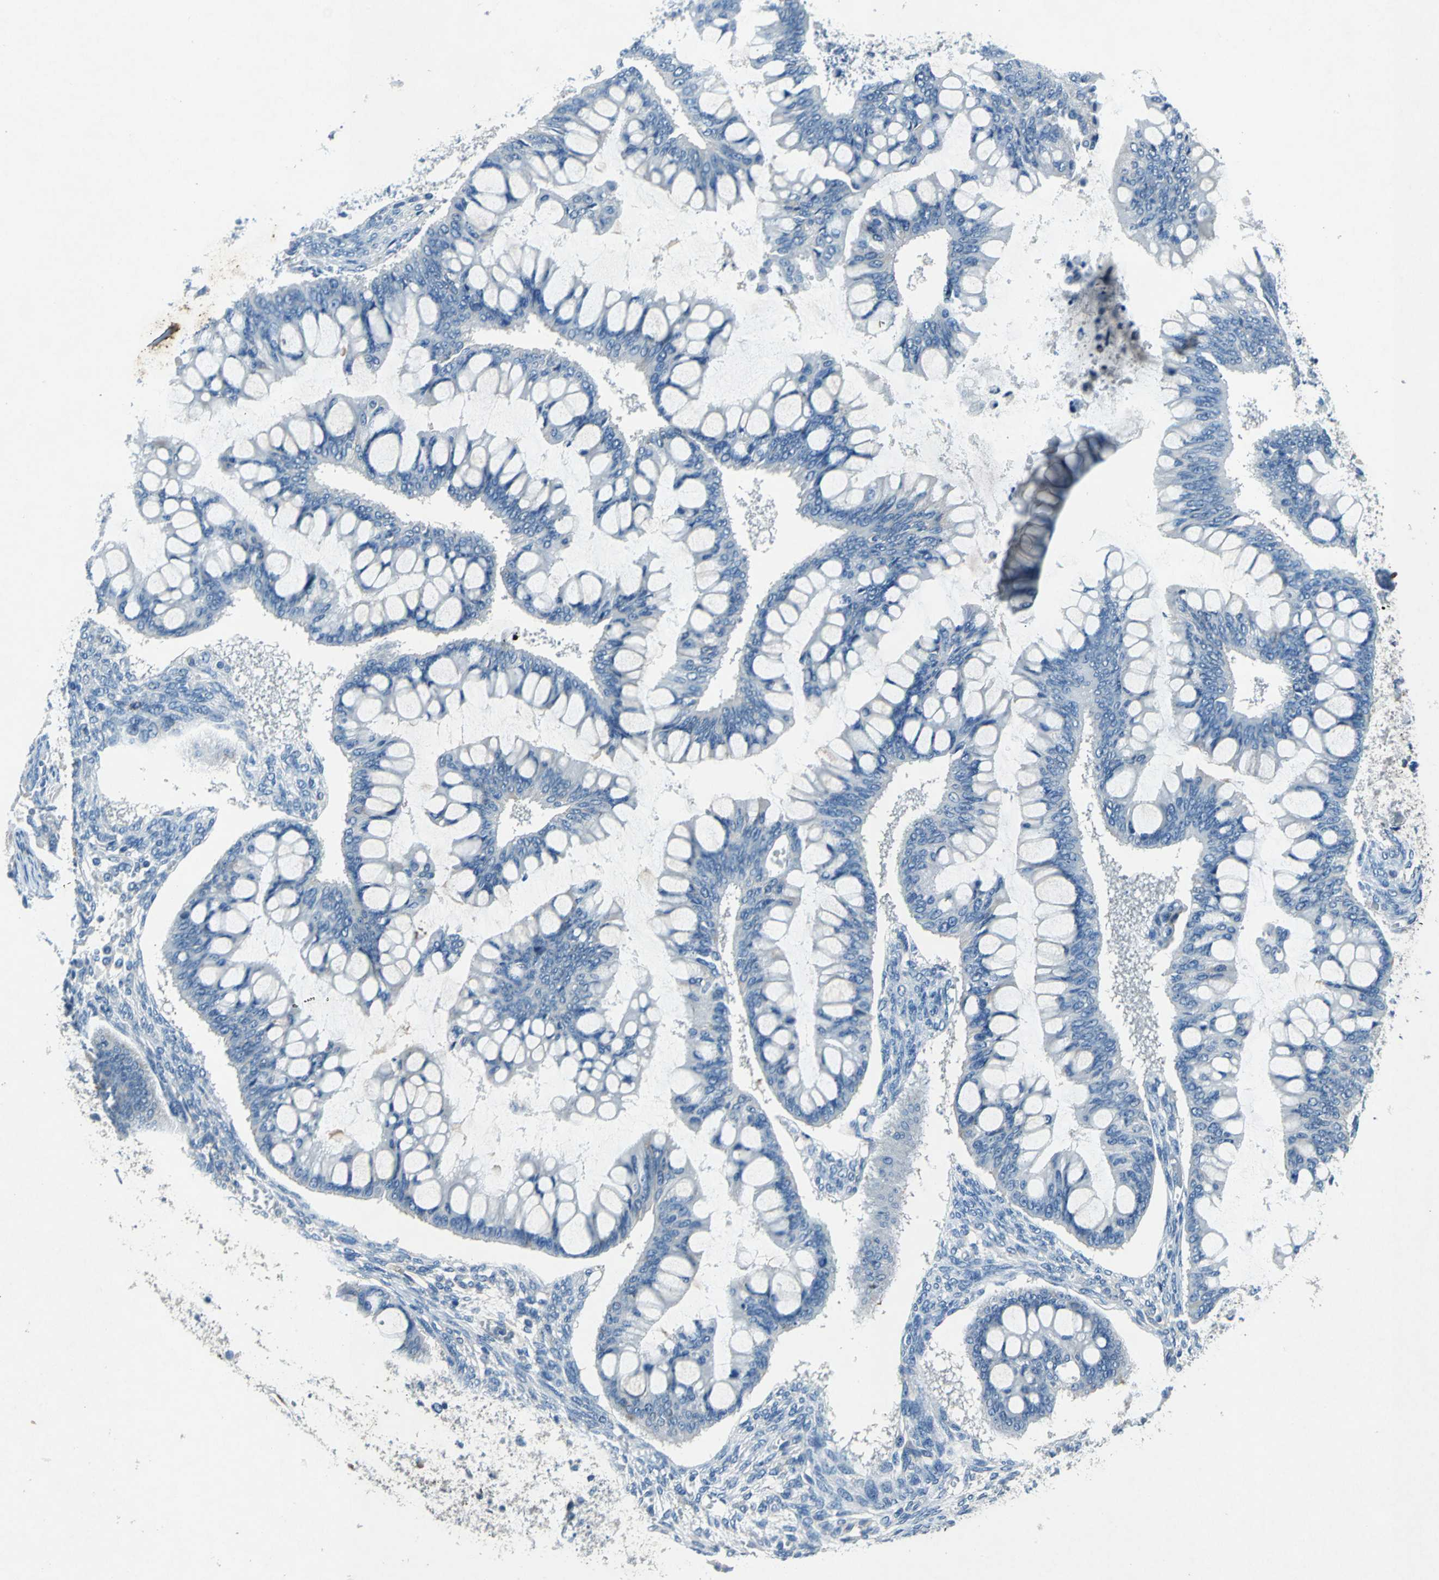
{"staining": {"intensity": "negative", "quantity": "none", "location": "none"}, "tissue": "ovarian cancer", "cell_type": "Tumor cells", "image_type": "cancer", "snomed": [{"axis": "morphology", "description": "Cystadenocarcinoma, mucinous, NOS"}, {"axis": "topography", "description": "Ovary"}], "caption": "An immunohistochemistry (IHC) histopathology image of ovarian cancer is shown. There is no staining in tumor cells of ovarian cancer.", "gene": "RPS13", "patient": {"sex": "female", "age": 73}}